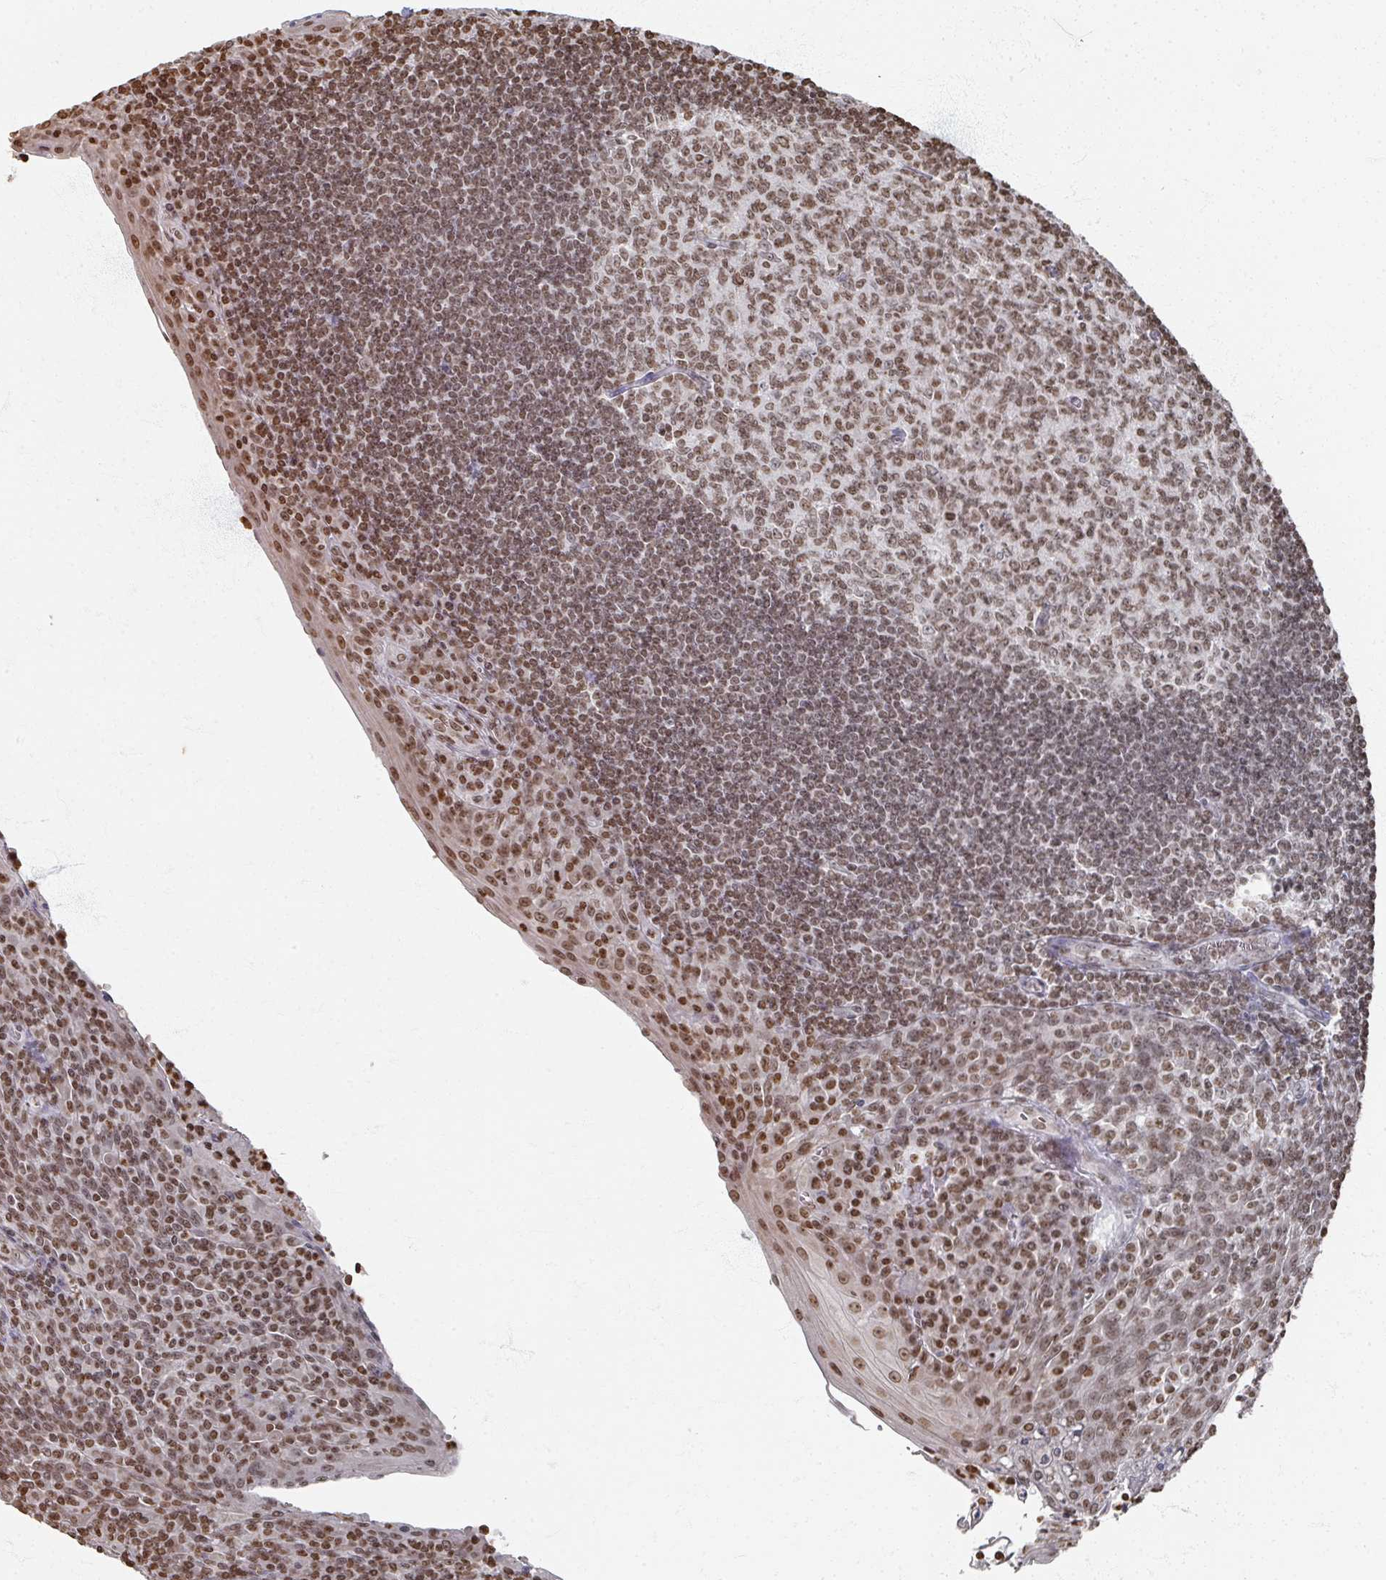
{"staining": {"intensity": "moderate", "quantity": ">75%", "location": "nuclear"}, "tissue": "tonsil", "cell_type": "Germinal center cells", "image_type": "normal", "snomed": [{"axis": "morphology", "description": "Normal tissue, NOS"}, {"axis": "topography", "description": "Tonsil"}], "caption": "Immunohistochemistry histopathology image of benign human tonsil stained for a protein (brown), which demonstrates medium levels of moderate nuclear positivity in approximately >75% of germinal center cells.", "gene": "DCUN1D5", "patient": {"sex": "male", "age": 27}}